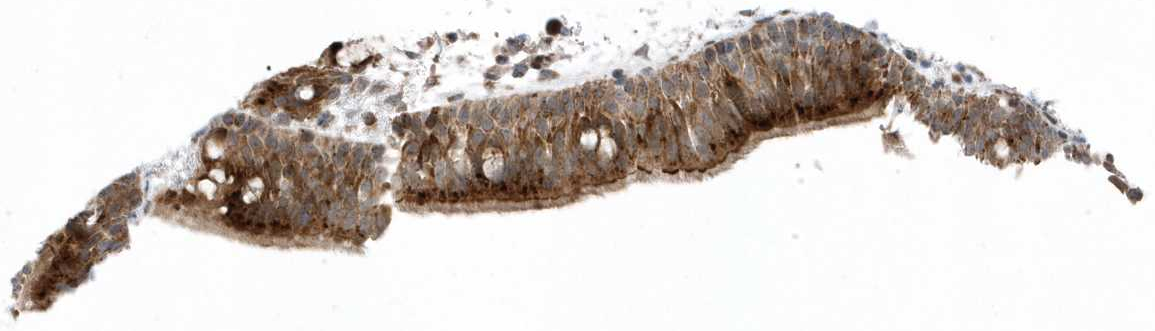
{"staining": {"intensity": "strong", "quantity": ">75%", "location": "cytoplasmic/membranous"}, "tissue": "nasopharynx", "cell_type": "Respiratory epithelial cells", "image_type": "normal", "snomed": [{"axis": "morphology", "description": "Normal tissue, NOS"}, {"axis": "morphology", "description": "Inflammation, NOS"}, {"axis": "morphology", "description": "Malignant melanoma, Metastatic site"}, {"axis": "topography", "description": "Nasopharynx"}], "caption": "Immunohistochemical staining of benign human nasopharynx reveals strong cytoplasmic/membranous protein positivity in approximately >75% of respiratory epithelial cells.", "gene": "FAM98A", "patient": {"sex": "male", "age": 70}}